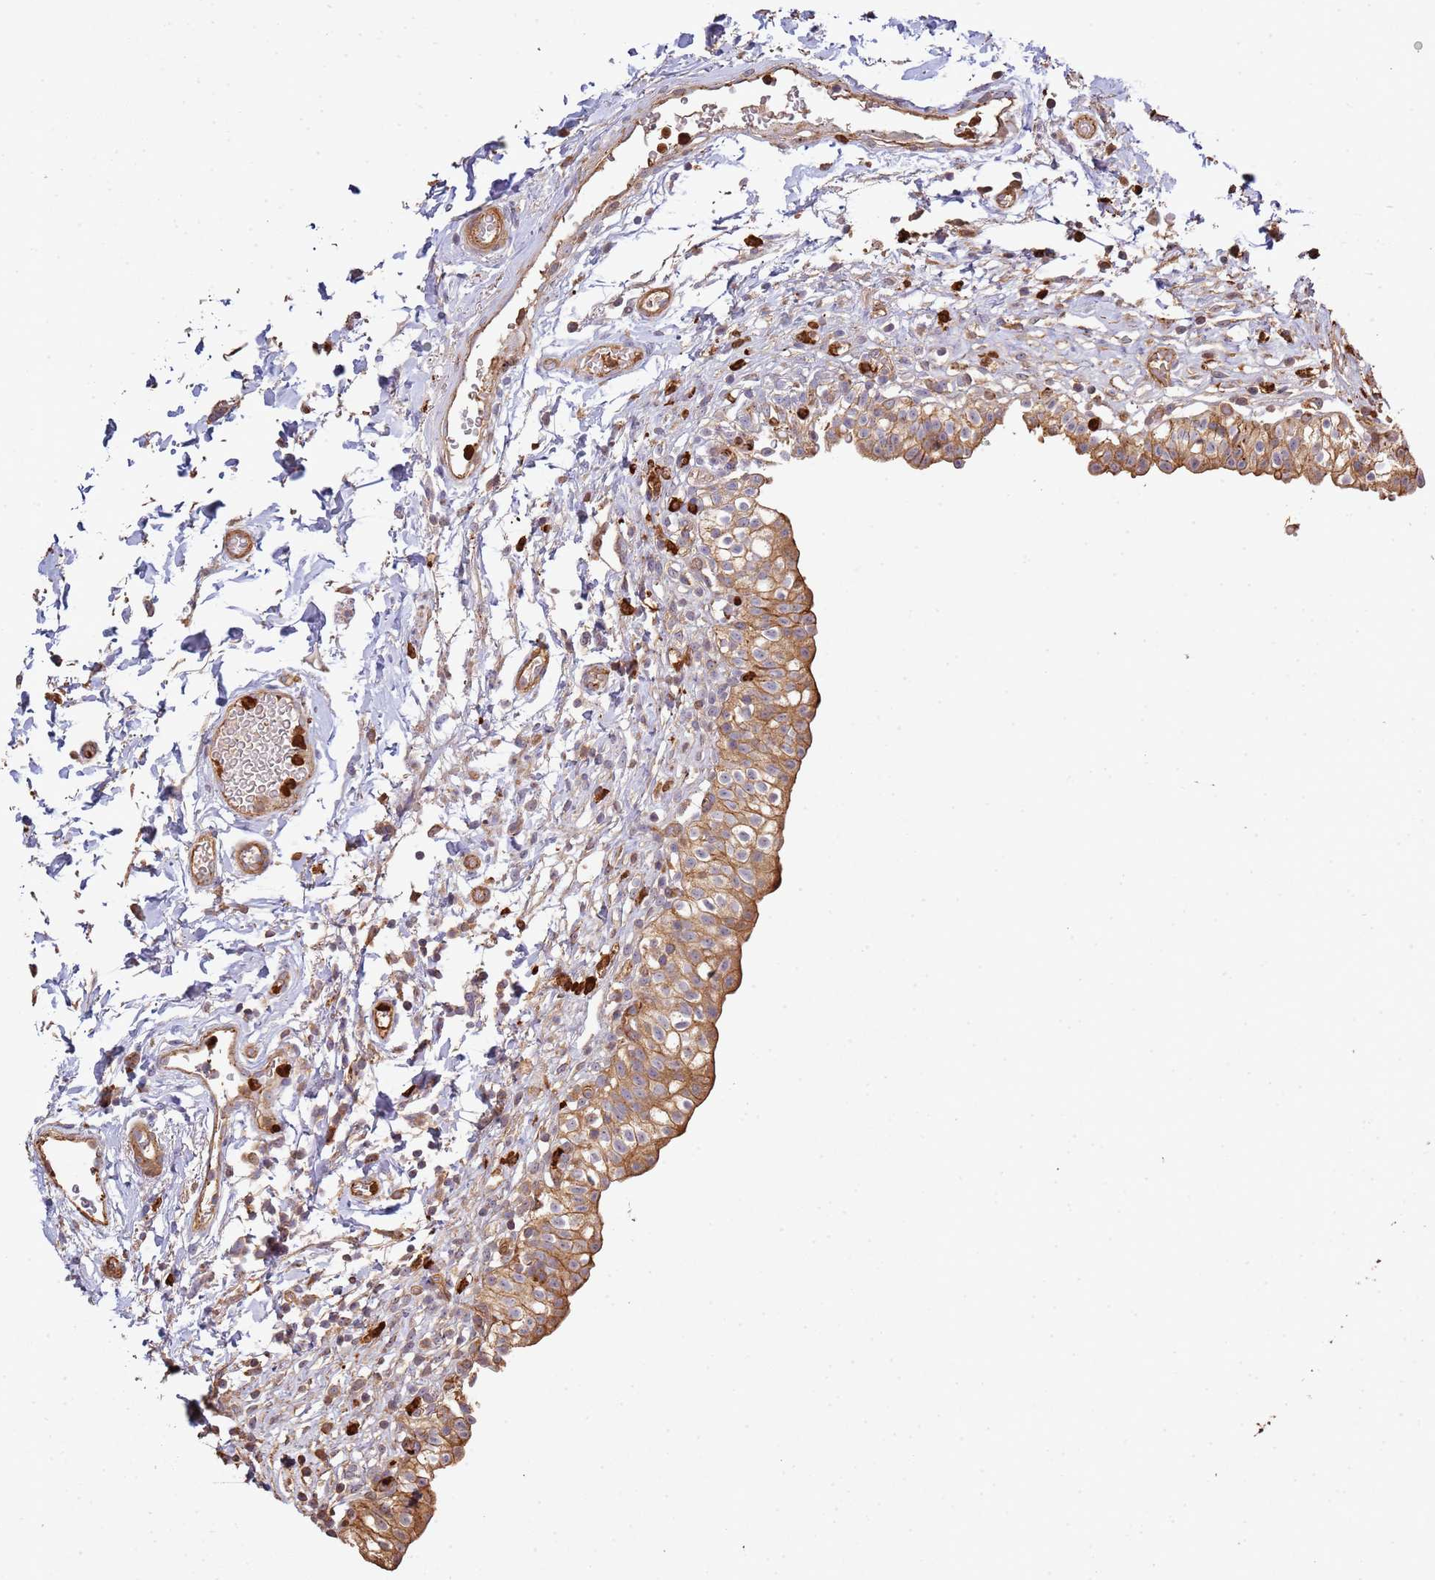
{"staining": {"intensity": "strong", "quantity": ">75%", "location": "cytoplasmic/membranous"}, "tissue": "urinary bladder", "cell_type": "Urothelial cells", "image_type": "normal", "snomed": [{"axis": "morphology", "description": "Normal tissue, NOS"}, {"axis": "topography", "description": "Urinary bladder"}, {"axis": "topography", "description": "Peripheral nerve tissue"}], "caption": "Immunohistochemistry (IHC) image of benign urinary bladder: human urinary bladder stained using immunohistochemistry (IHC) exhibits high levels of strong protein expression localized specifically in the cytoplasmic/membranous of urothelial cells, appearing as a cytoplasmic/membranous brown color.", "gene": "NDUFAF4", "patient": {"sex": "male", "age": 55}}